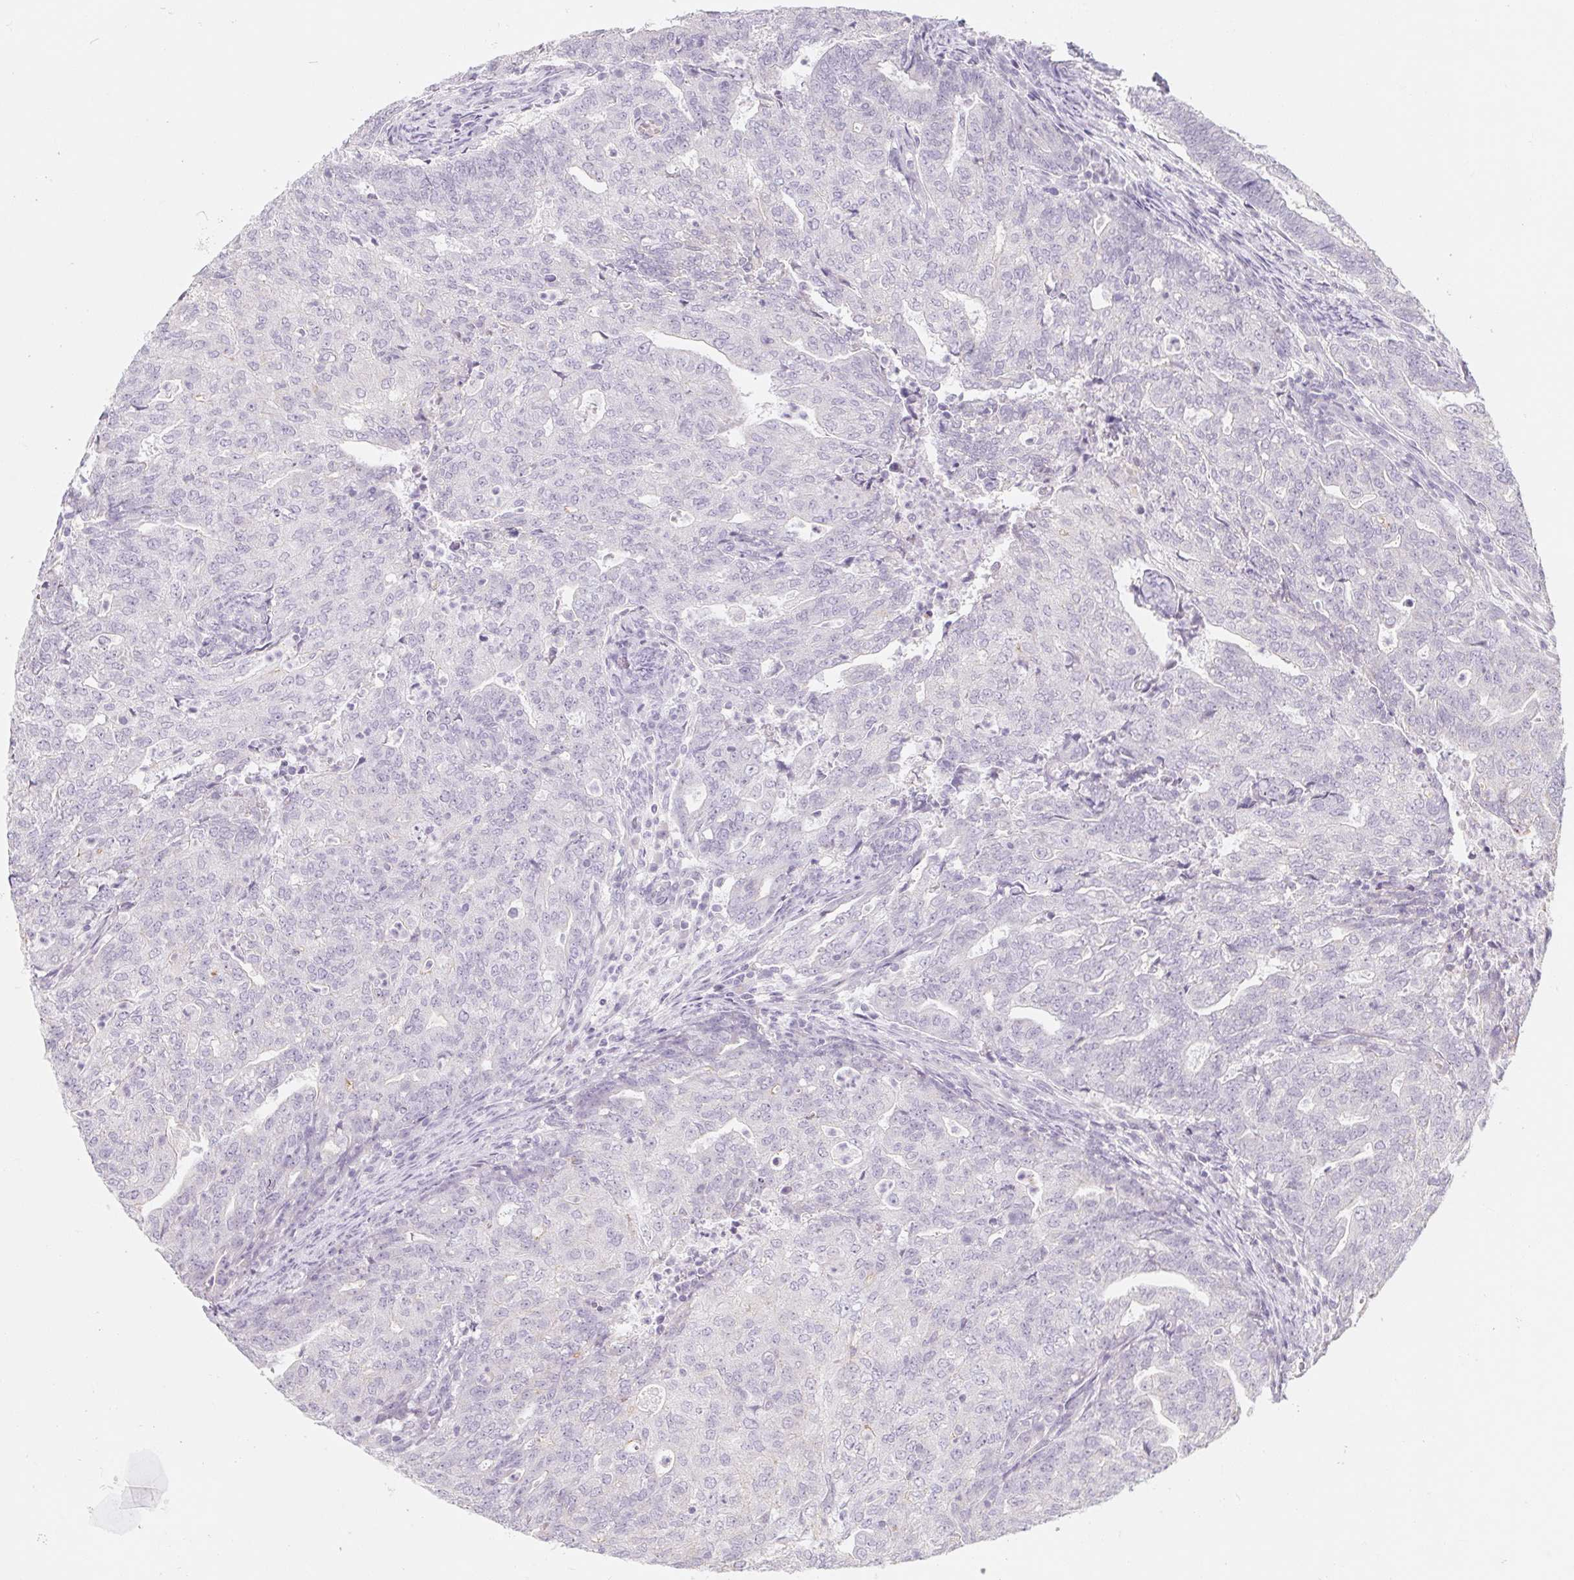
{"staining": {"intensity": "negative", "quantity": "none", "location": "none"}, "tissue": "endometrial cancer", "cell_type": "Tumor cells", "image_type": "cancer", "snomed": [{"axis": "morphology", "description": "Adenocarcinoma, NOS"}, {"axis": "topography", "description": "Endometrium"}], "caption": "Immunohistochemistry (IHC) micrograph of human endometrial cancer (adenocarcinoma) stained for a protein (brown), which exhibits no positivity in tumor cells.", "gene": "POU1F1", "patient": {"sex": "female", "age": 82}}